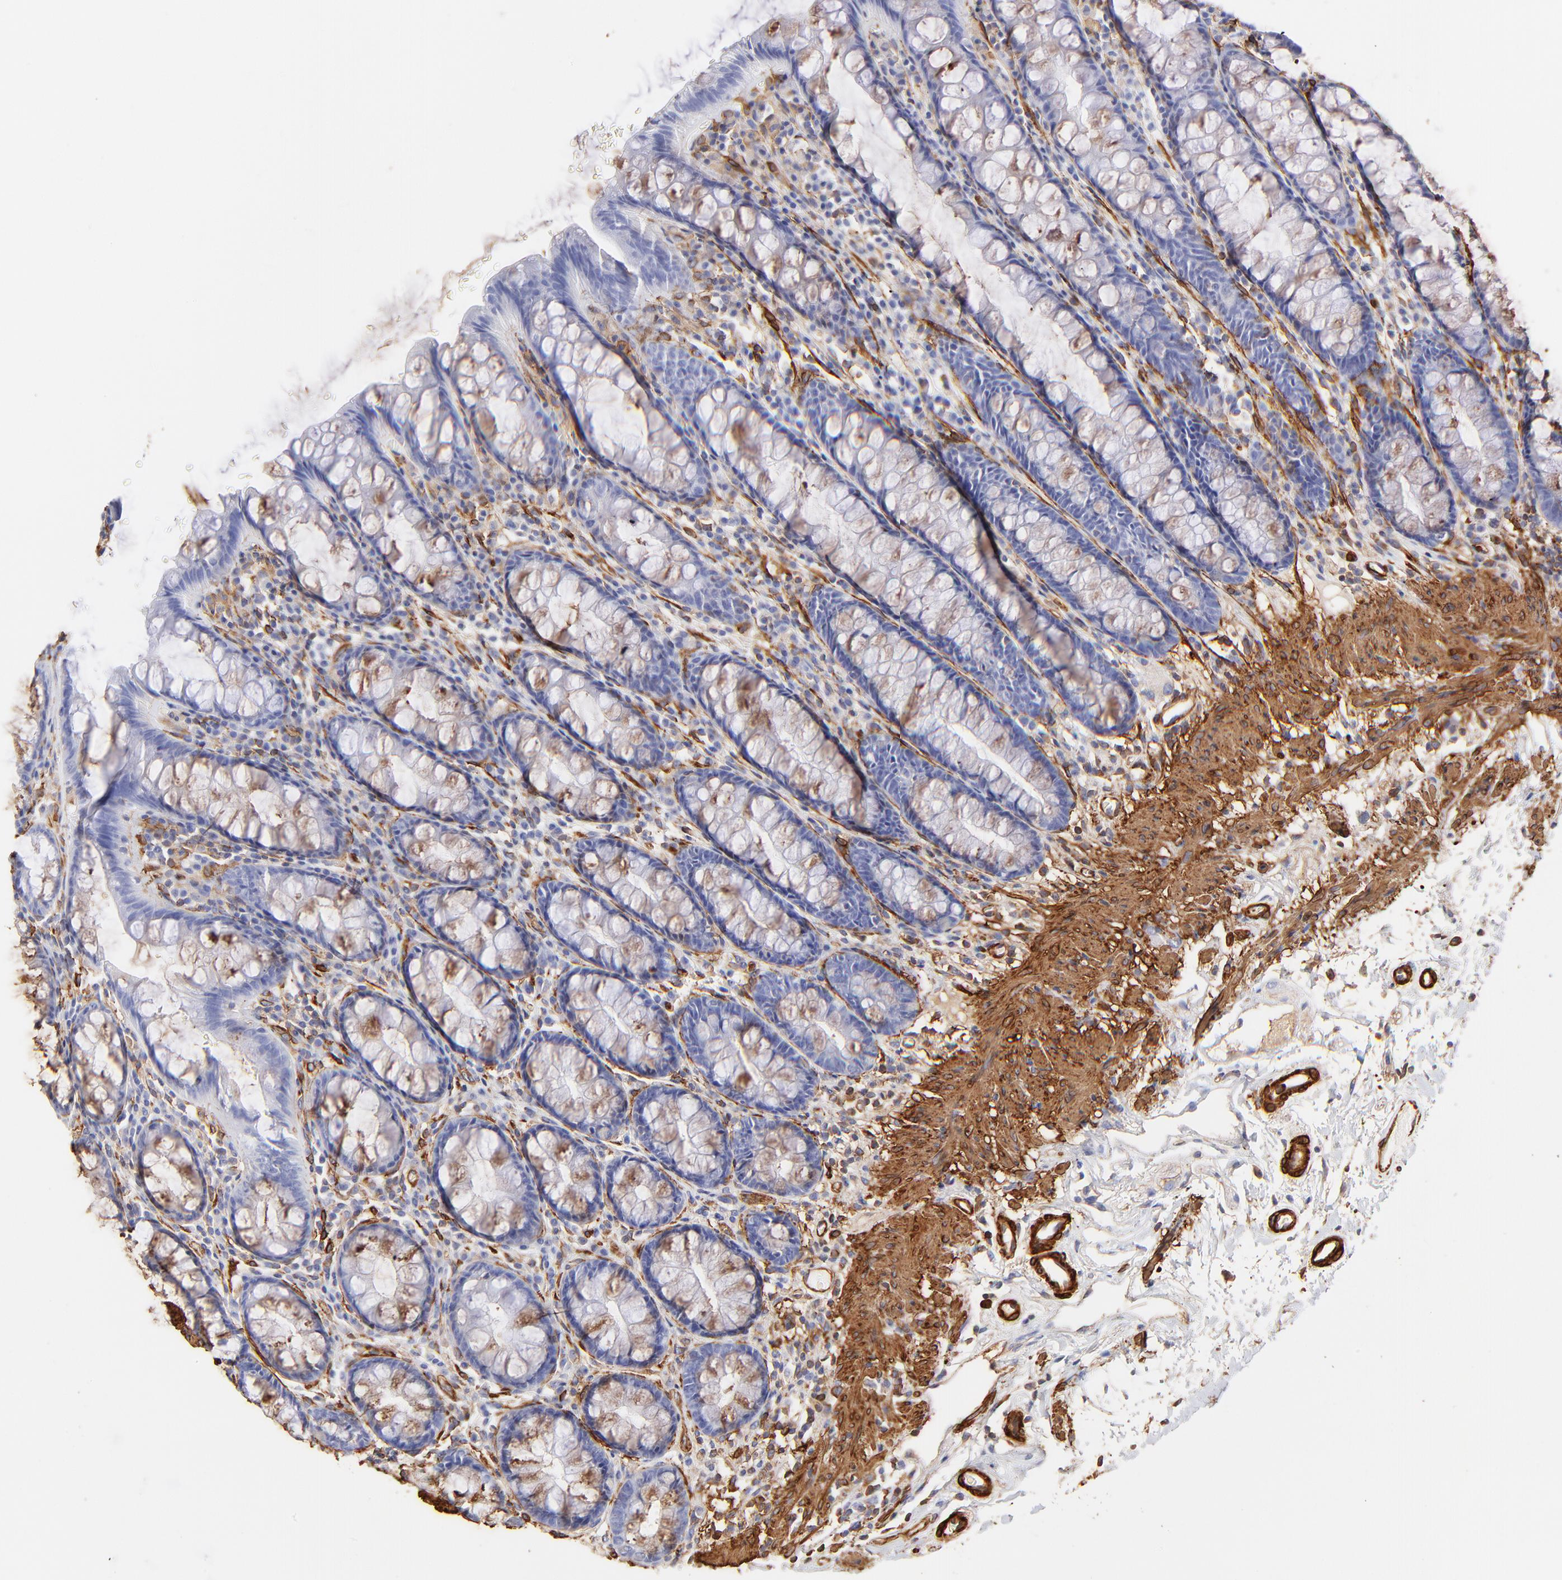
{"staining": {"intensity": "moderate", "quantity": "25%-75%", "location": "cytoplasmic/membranous"}, "tissue": "rectum", "cell_type": "Glandular cells", "image_type": "normal", "snomed": [{"axis": "morphology", "description": "Normal tissue, NOS"}, {"axis": "topography", "description": "Rectum"}], "caption": "This is a photomicrograph of IHC staining of normal rectum, which shows moderate expression in the cytoplasmic/membranous of glandular cells.", "gene": "FLNA", "patient": {"sex": "male", "age": 92}}